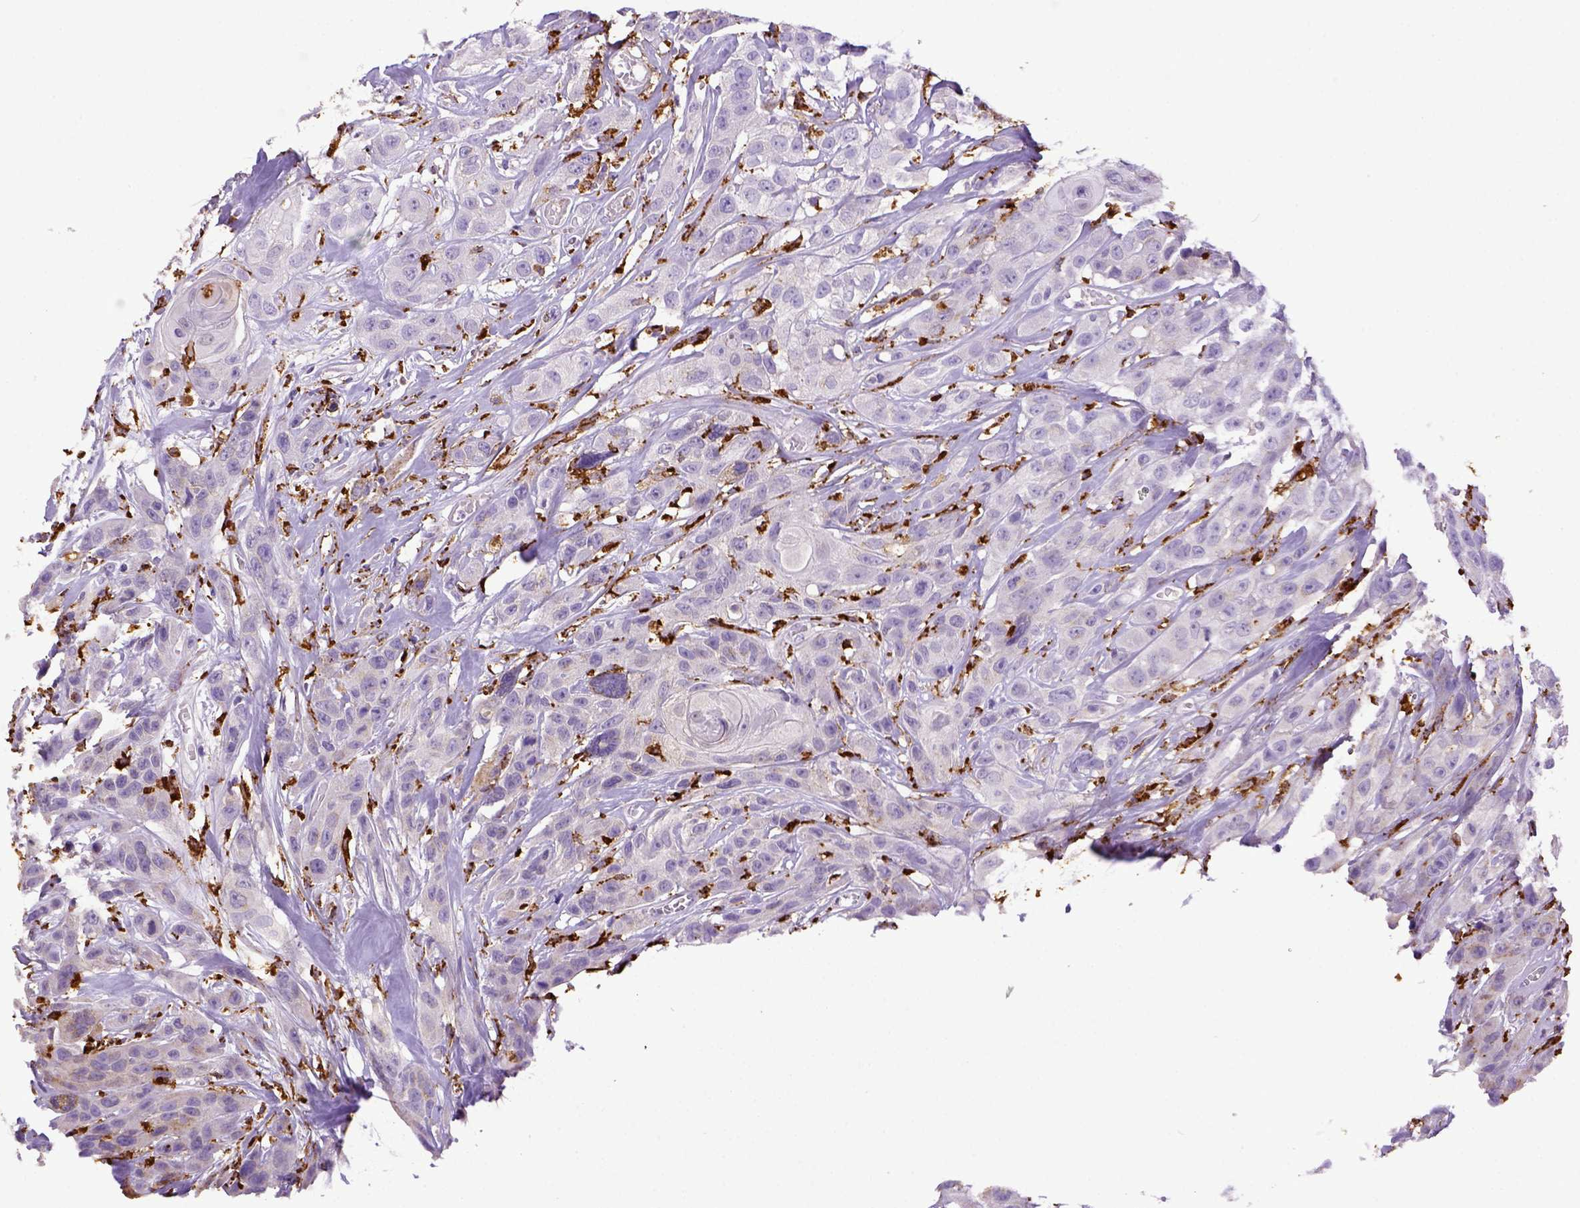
{"staining": {"intensity": "negative", "quantity": "none", "location": "none"}, "tissue": "head and neck cancer", "cell_type": "Tumor cells", "image_type": "cancer", "snomed": [{"axis": "morphology", "description": "Squamous cell carcinoma, NOS"}, {"axis": "topography", "description": "Head-Neck"}], "caption": "This is an IHC micrograph of human head and neck cancer (squamous cell carcinoma). There is no expression in tumor cells.", "gene": "CD68", "patient": {"sex": "male", "age": 57}}